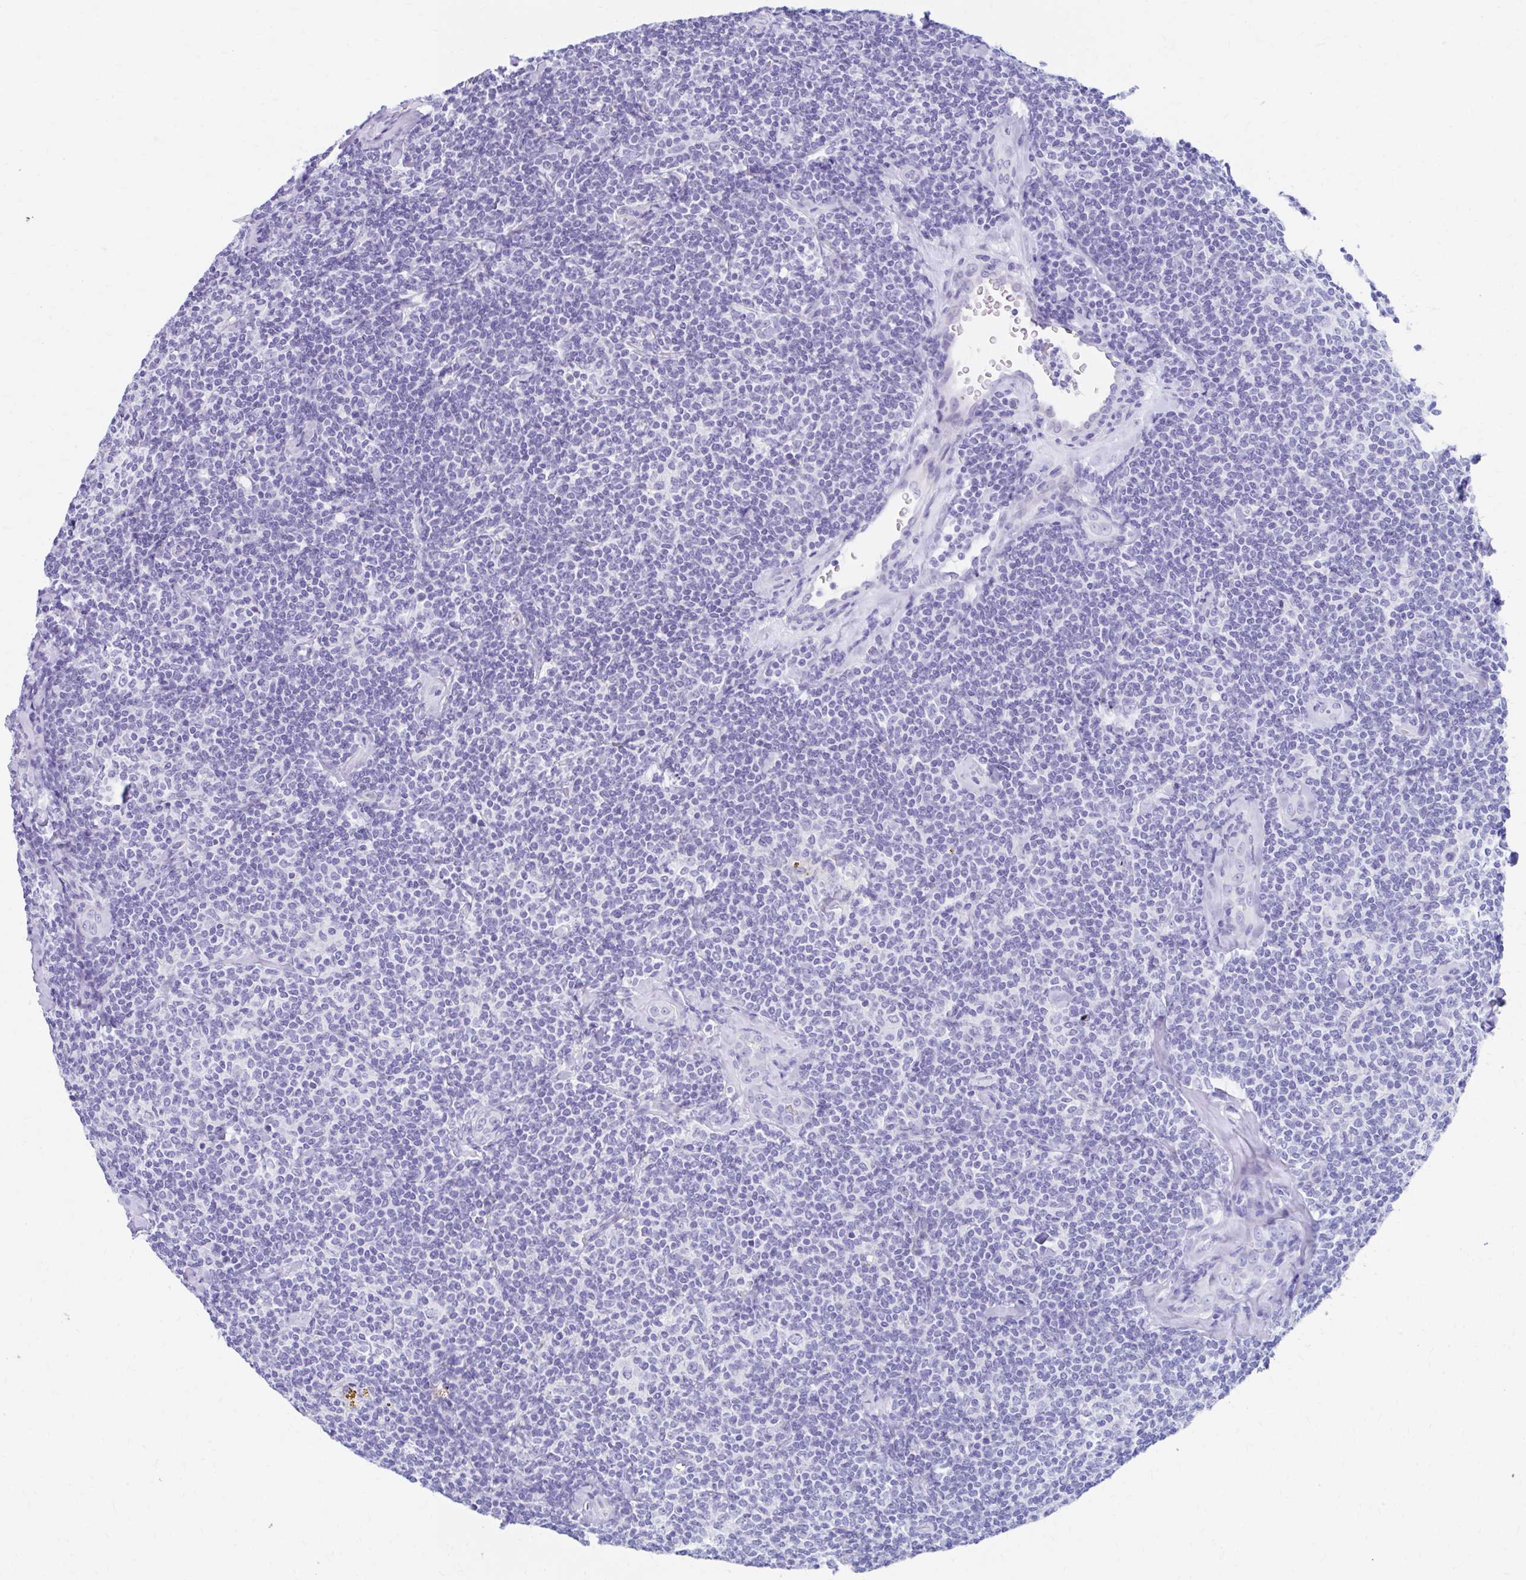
{"staining": {"intensity": "negative", "quantity": "none", "location": "none"}, "tissue": "lymphoma", "cell_type": "Tumor cells", "image_type": "cancer", "snomed": [{"axis": "morphology", "description": "Malignant lymphoma, non-Hodgkin's type, Low grade"}, {"axis": "topography", "description": "Lymph node"}], "caption": "Immunohistochemical staining of low-grade malignant lymphoma, non-Hodgkin's type exhibits no significant positivity in tumor cells. (DAB (3,3'-diaminobenzidine) immunohistochemistry (IHC) visualized using brightfield microscopy, high magnification).", "gene": "NSG2", "patient": {"sex": "female", "age": 56}}